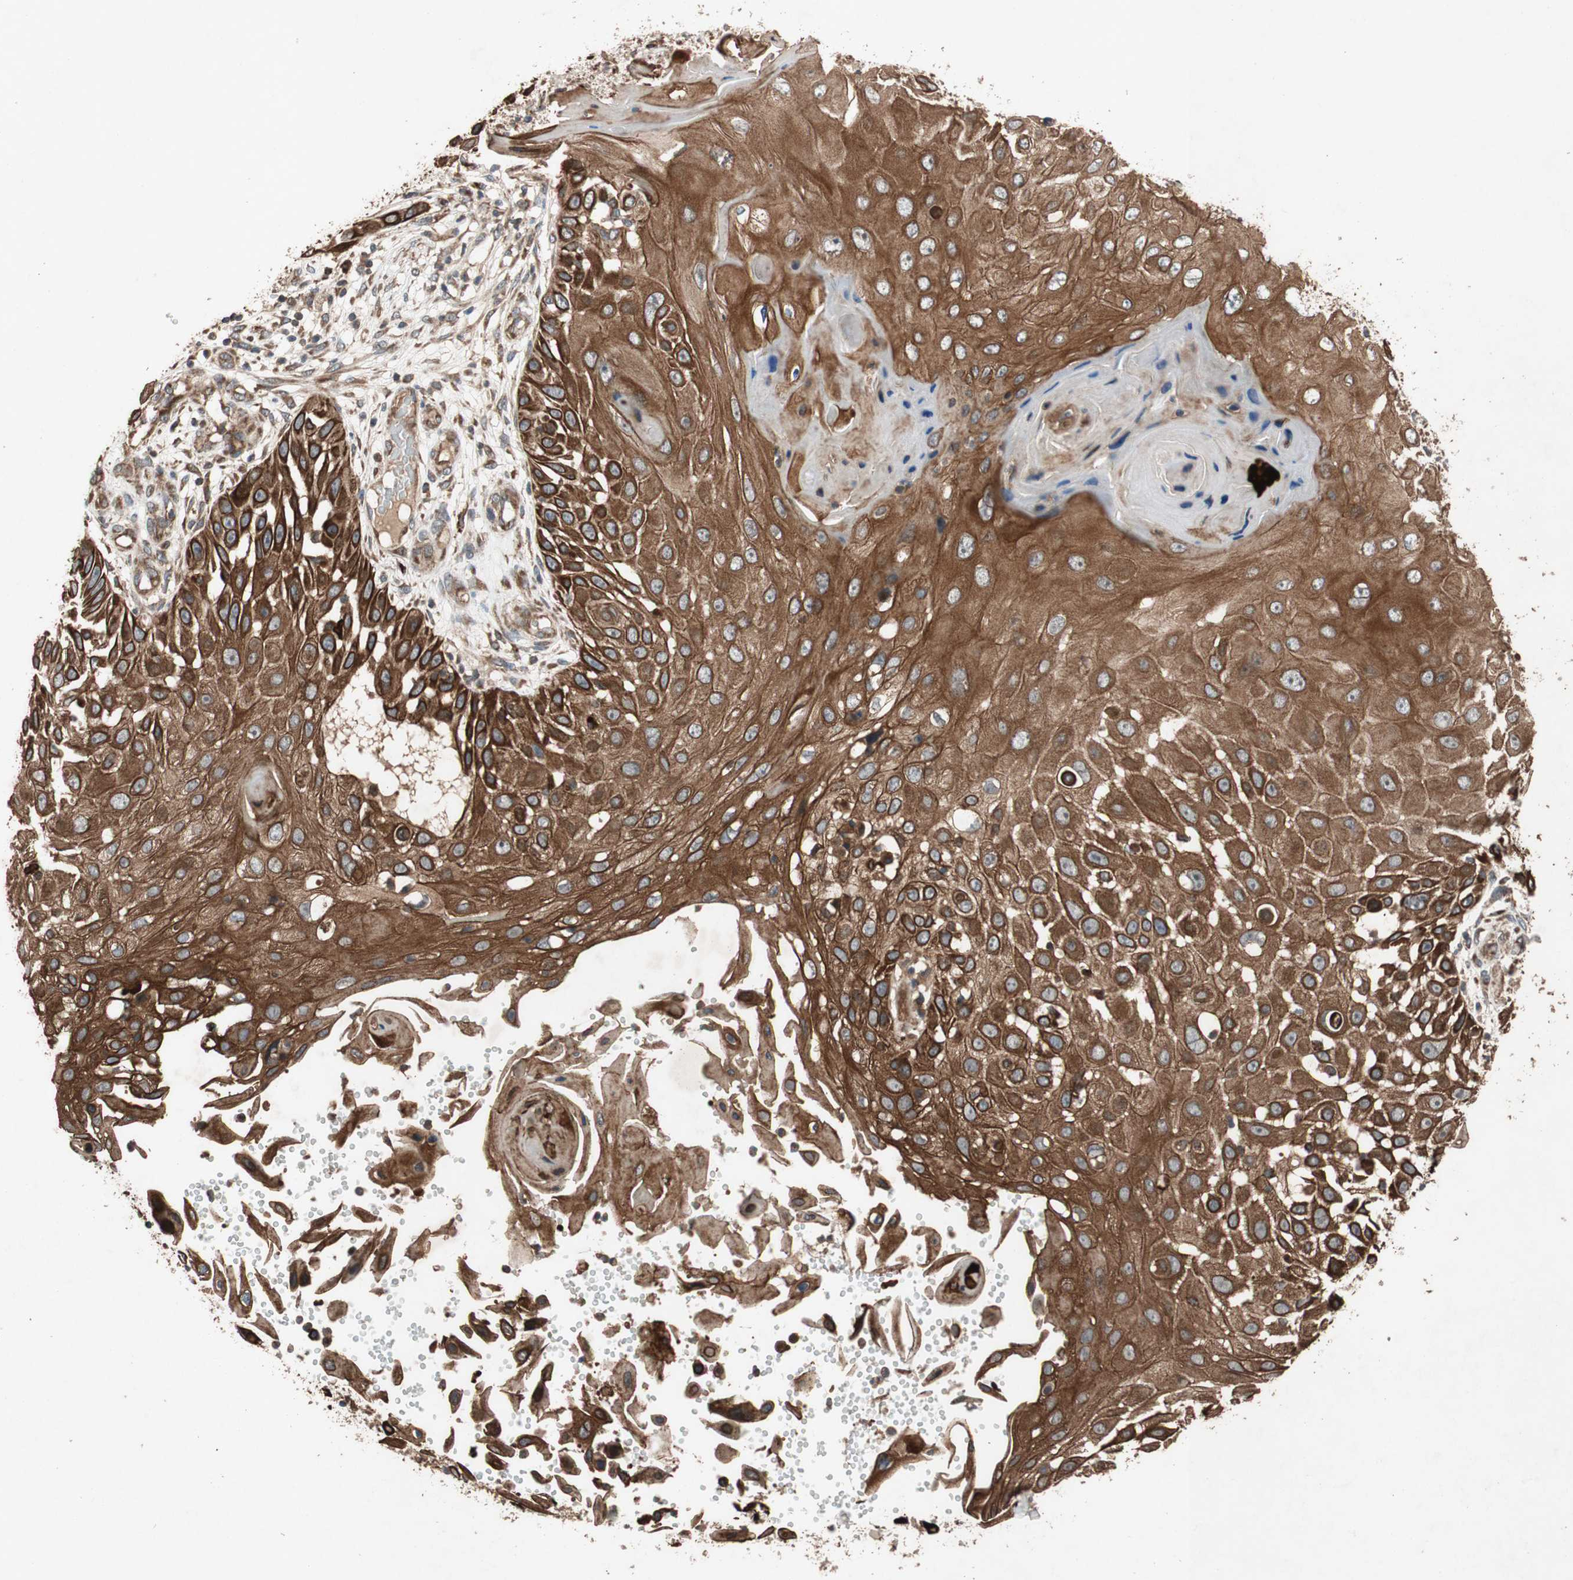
{"staining": {"intensity": "strong", "quantity": ">75%", "location": "cytoplasmic/membranous"}, "tissue": "skin cancer", "cell_type": "Tumor cells", "image_type": "cancer", "snomed": [{"axis": "morphology", "description": "Squamous cell carcinoma, NOS"}, {"axis": "topography", "description": "Skin"}], "caption": "About >75% of tumor cells in squamous cell carcinoma (skin) exhibit strong cytoplasmic/membranous protein staining as visualized by brown immunohistochemical staining.", "gene": "RAB1A", "patient": {"sex": "female", "age": 44}}